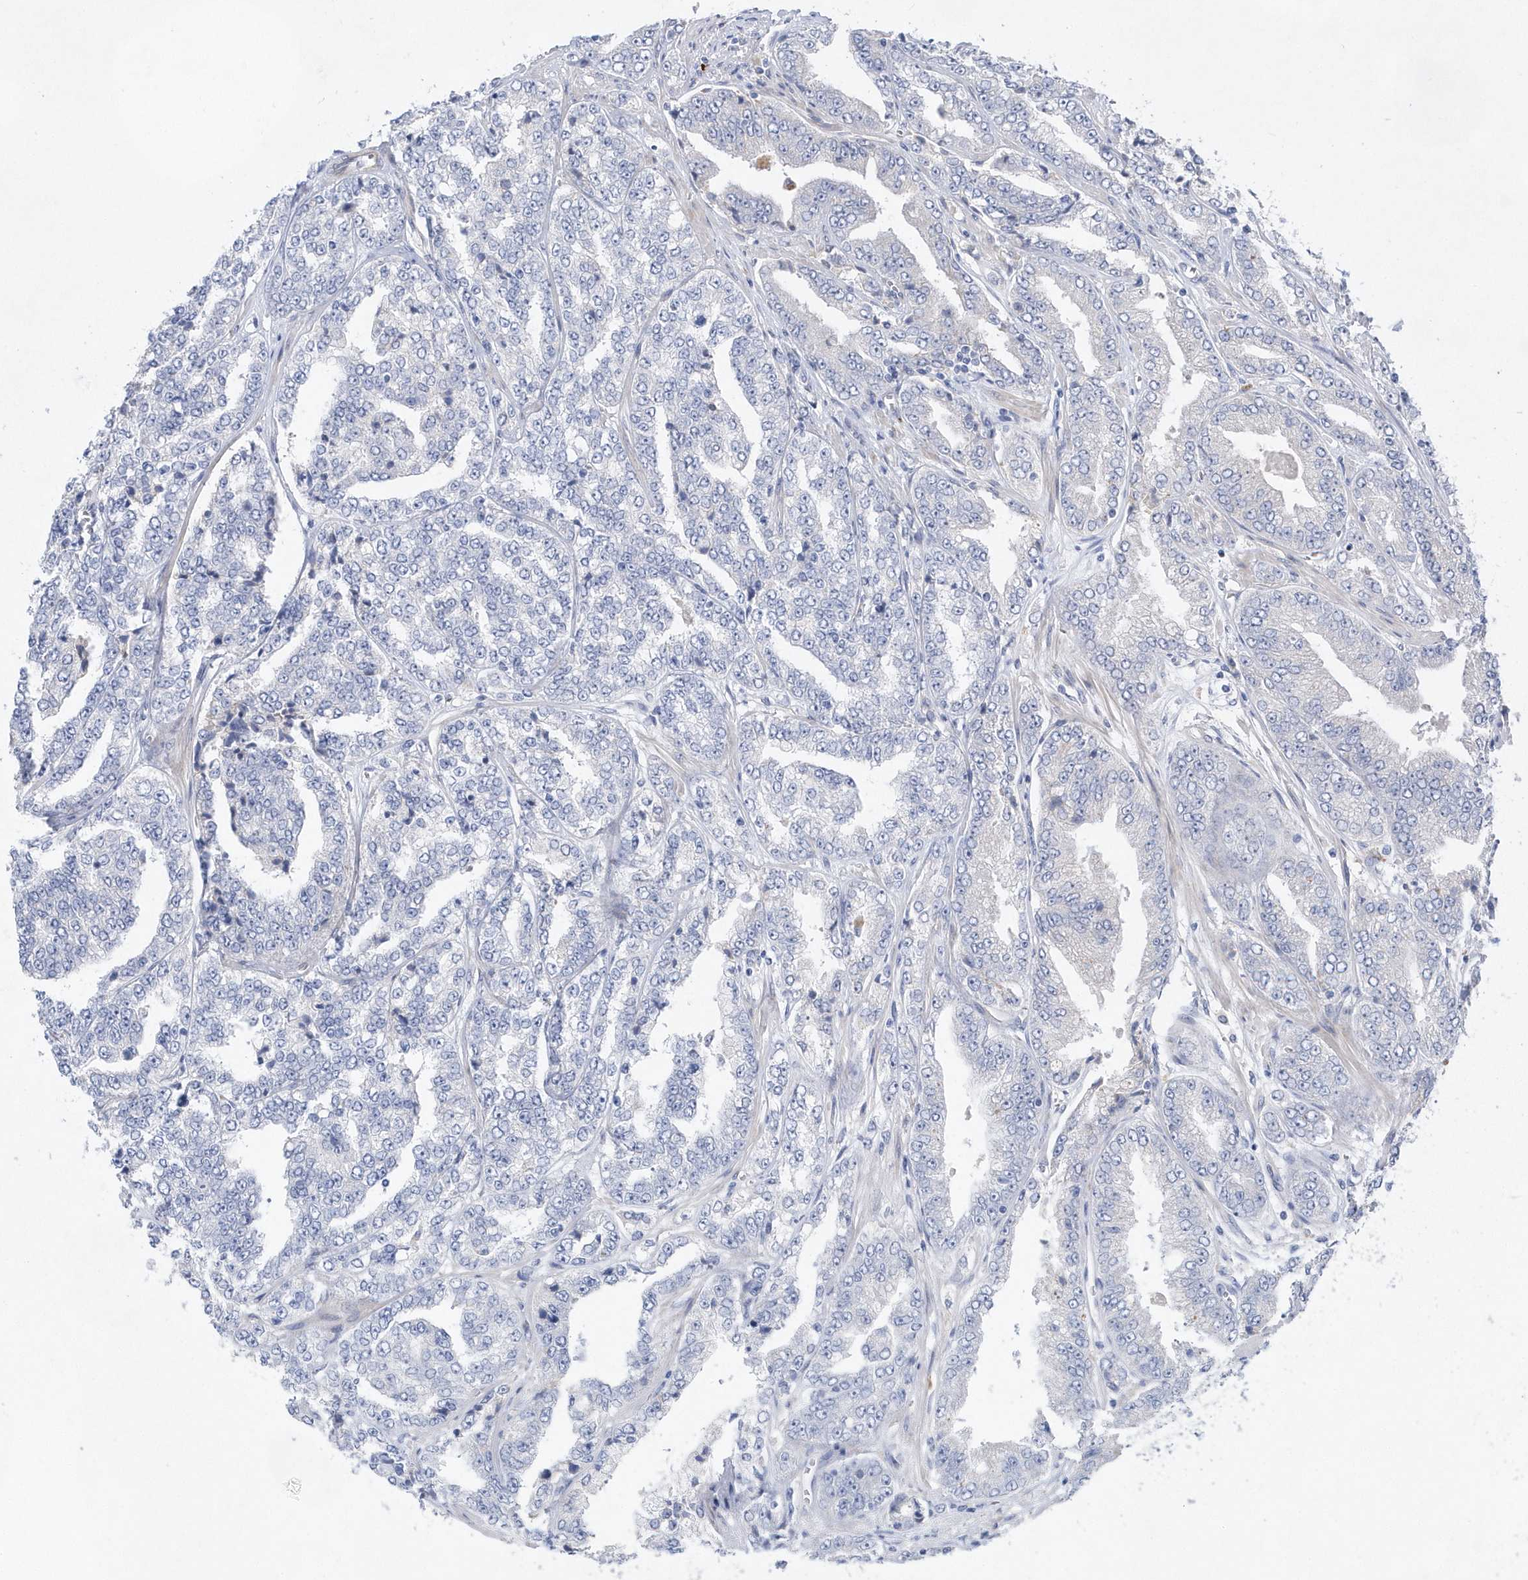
{"staining": {"intensity": "negative", "quantity": "none", "location": "none"}, "tissue": "prostate cancer", "cell_type": "Tumor cells", "image_type": "cancer", "snomed": [{"axis": "morphology", "description": "Adenocarcinoma, High grade"}, {"axis": "topography", "description": "Prostate"}], "caption": "This is an immunohistochemistry (IHC) micrograph of adenocarcinoma (high-grade) (prostate). There is no staining in tumor cells.", "gene": "TMEM132B", "patient": {"sex": "male", "age": 71}}